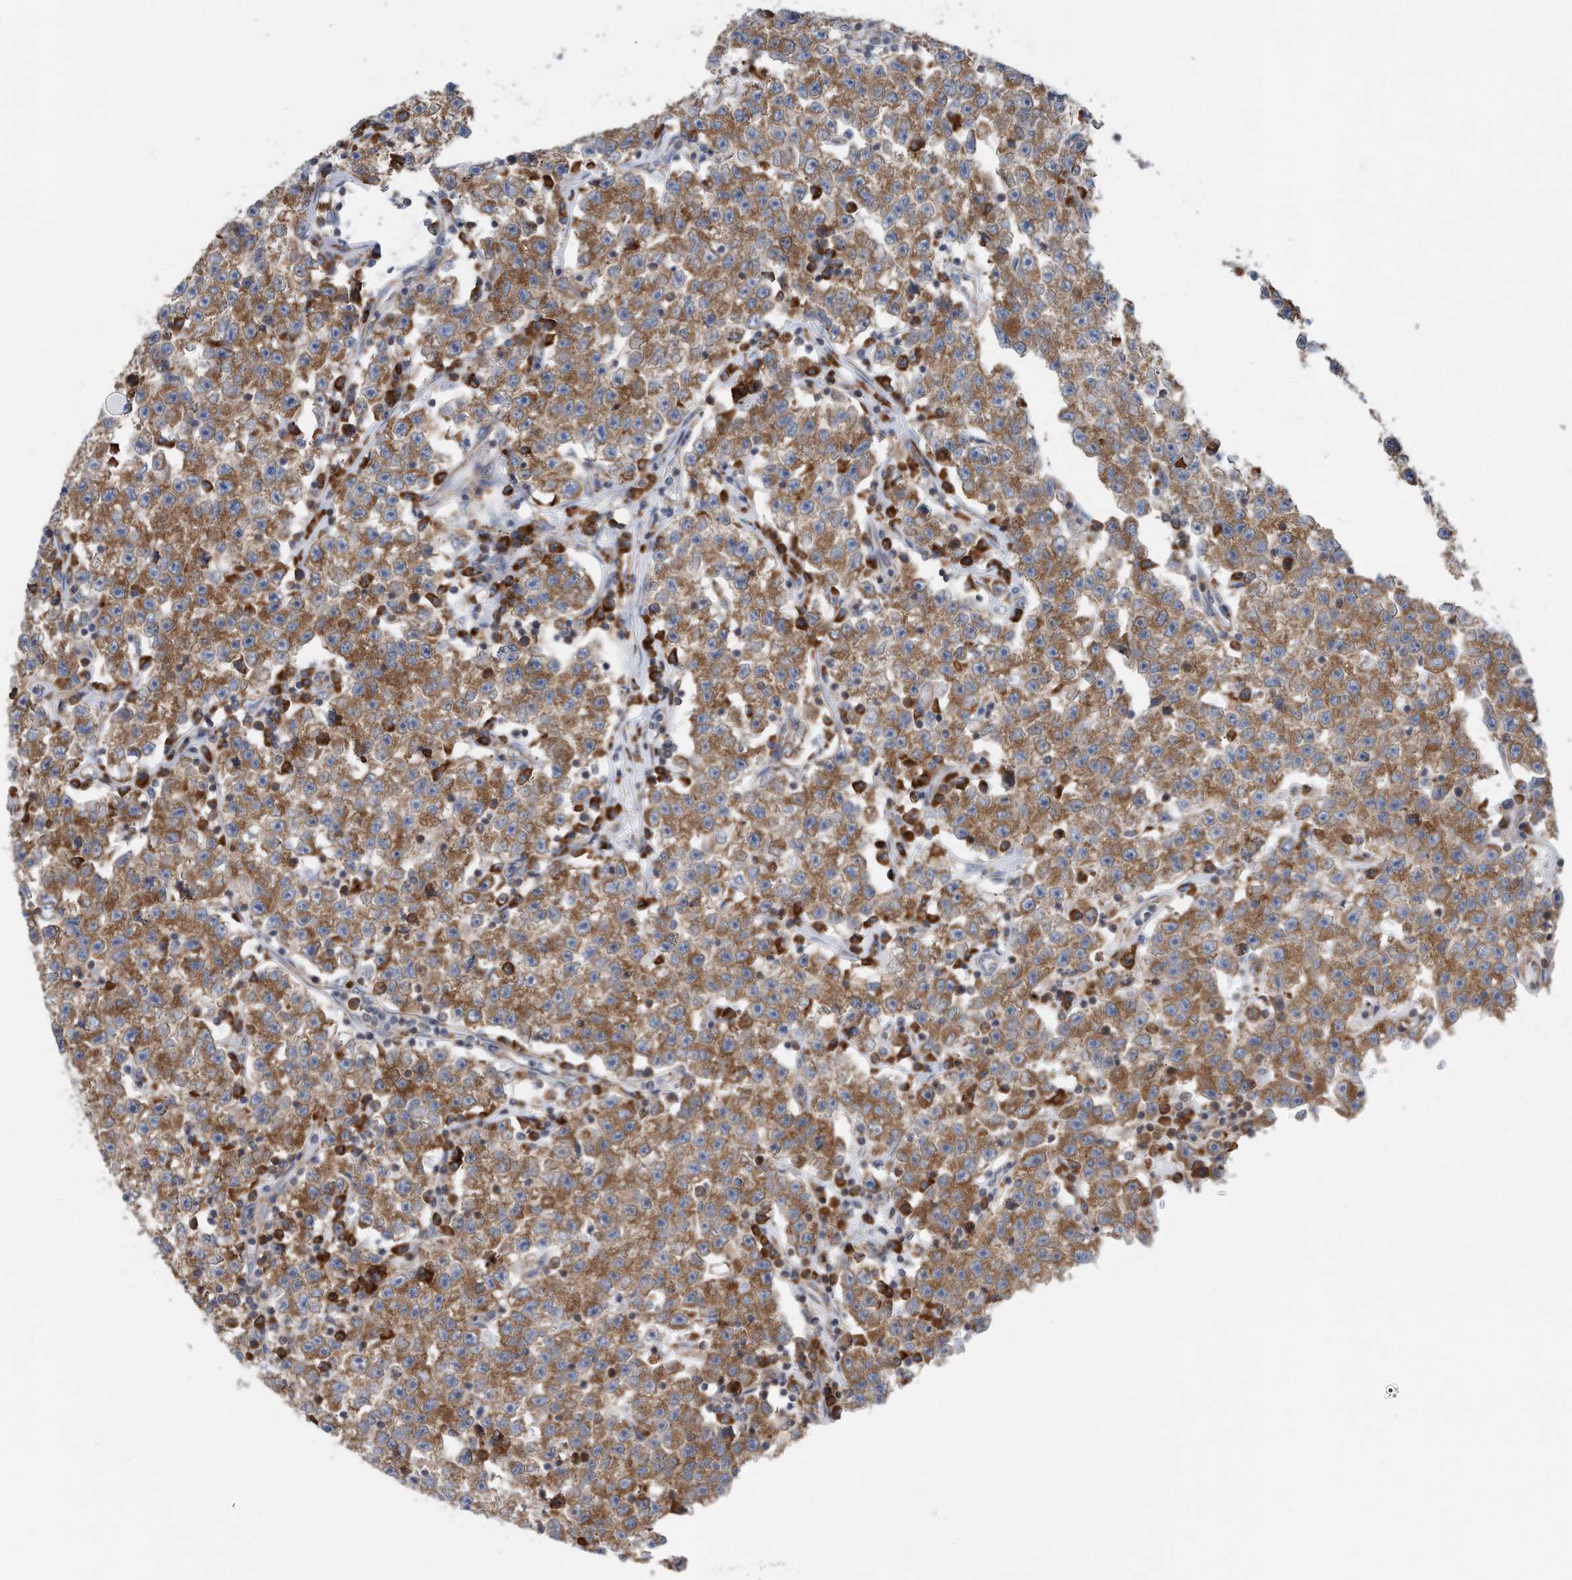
{"staining": {"intensity": "moderate", "quantity": ">75%", "location": "cytoplasmic/membranous"}, "tissue": "testis cancer", "cell_type": "Tumor cells", "image_type": "cancer", "snomed": [{"axis": "morphology", "description": "Seminoma, NOS"}, {"axis": "topography", "description": "Testis"}], "caption": "IHC (DAB) staining of human seminoma (testis) exhibits moderate cytoplasmic/membranous protein staining in about >75% of tumor cells. (IHC, brightfield microscopy, high magnification).", "gene": "RPL26L1", "patient": {"sex": "male", "age": 22}}